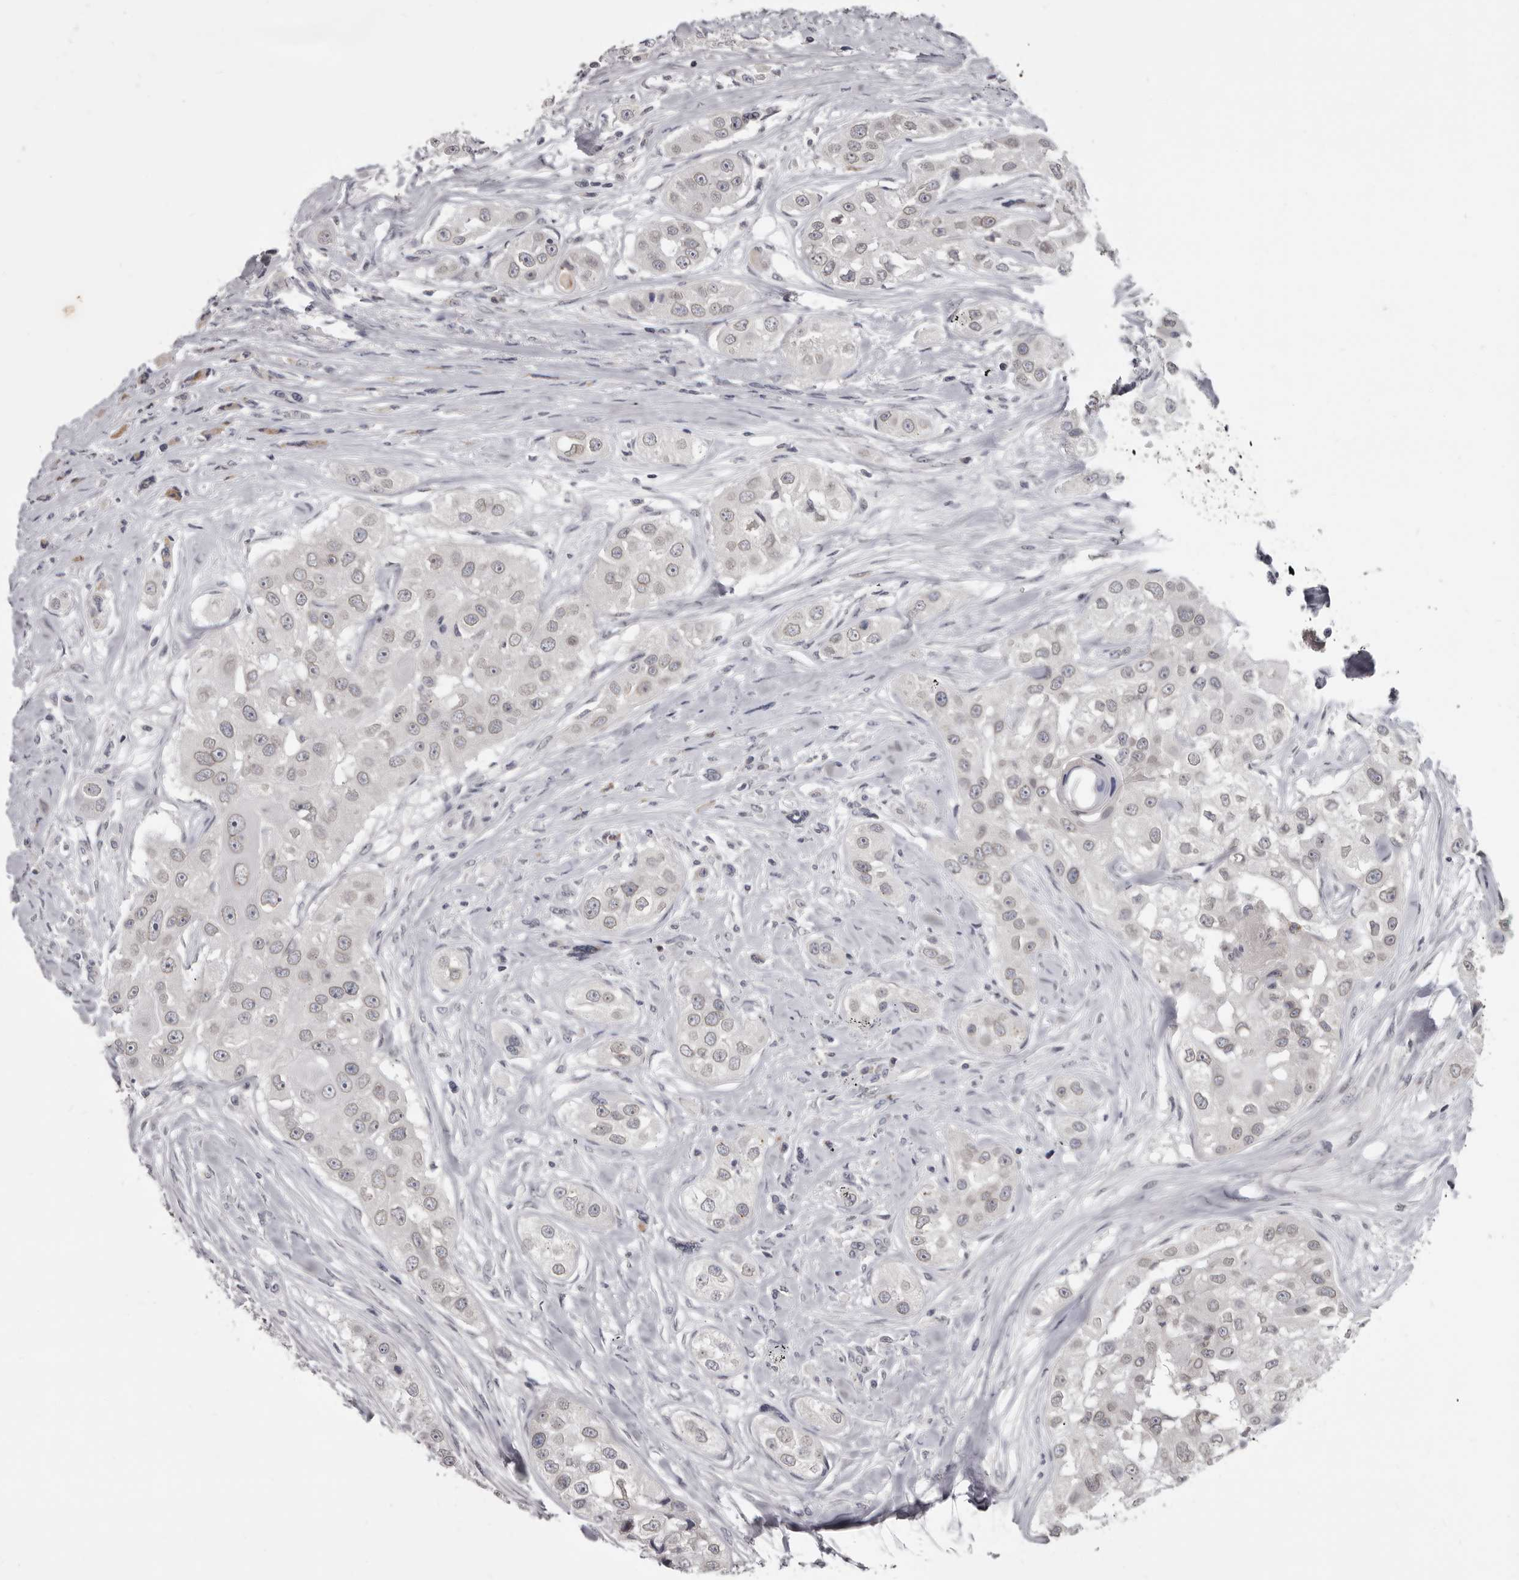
{"staining": {"intensity": "negative", "quantity": "none", "location": "none"}, "tissue": "head and neck cancer", "cell_type": "Tumor cells", "image_type": "cancer", "snomed": [{"axis": "morphology", "description": "Normal tissue, NOS"}, {"axis": "morphology", "description": "Squamous cell carcinoma, NOS"}, {"axis": "topography", "description": "Skeletal muscle"}, {"axis": "topography", "description": "Head-Neck"}], "caption": "Protein analysis of head and neck squamous cell carcinoma reveals no significant expression in tumor cells.", "gene": "SULT1E1", "patient": {"sex": "male", "age": 51}}